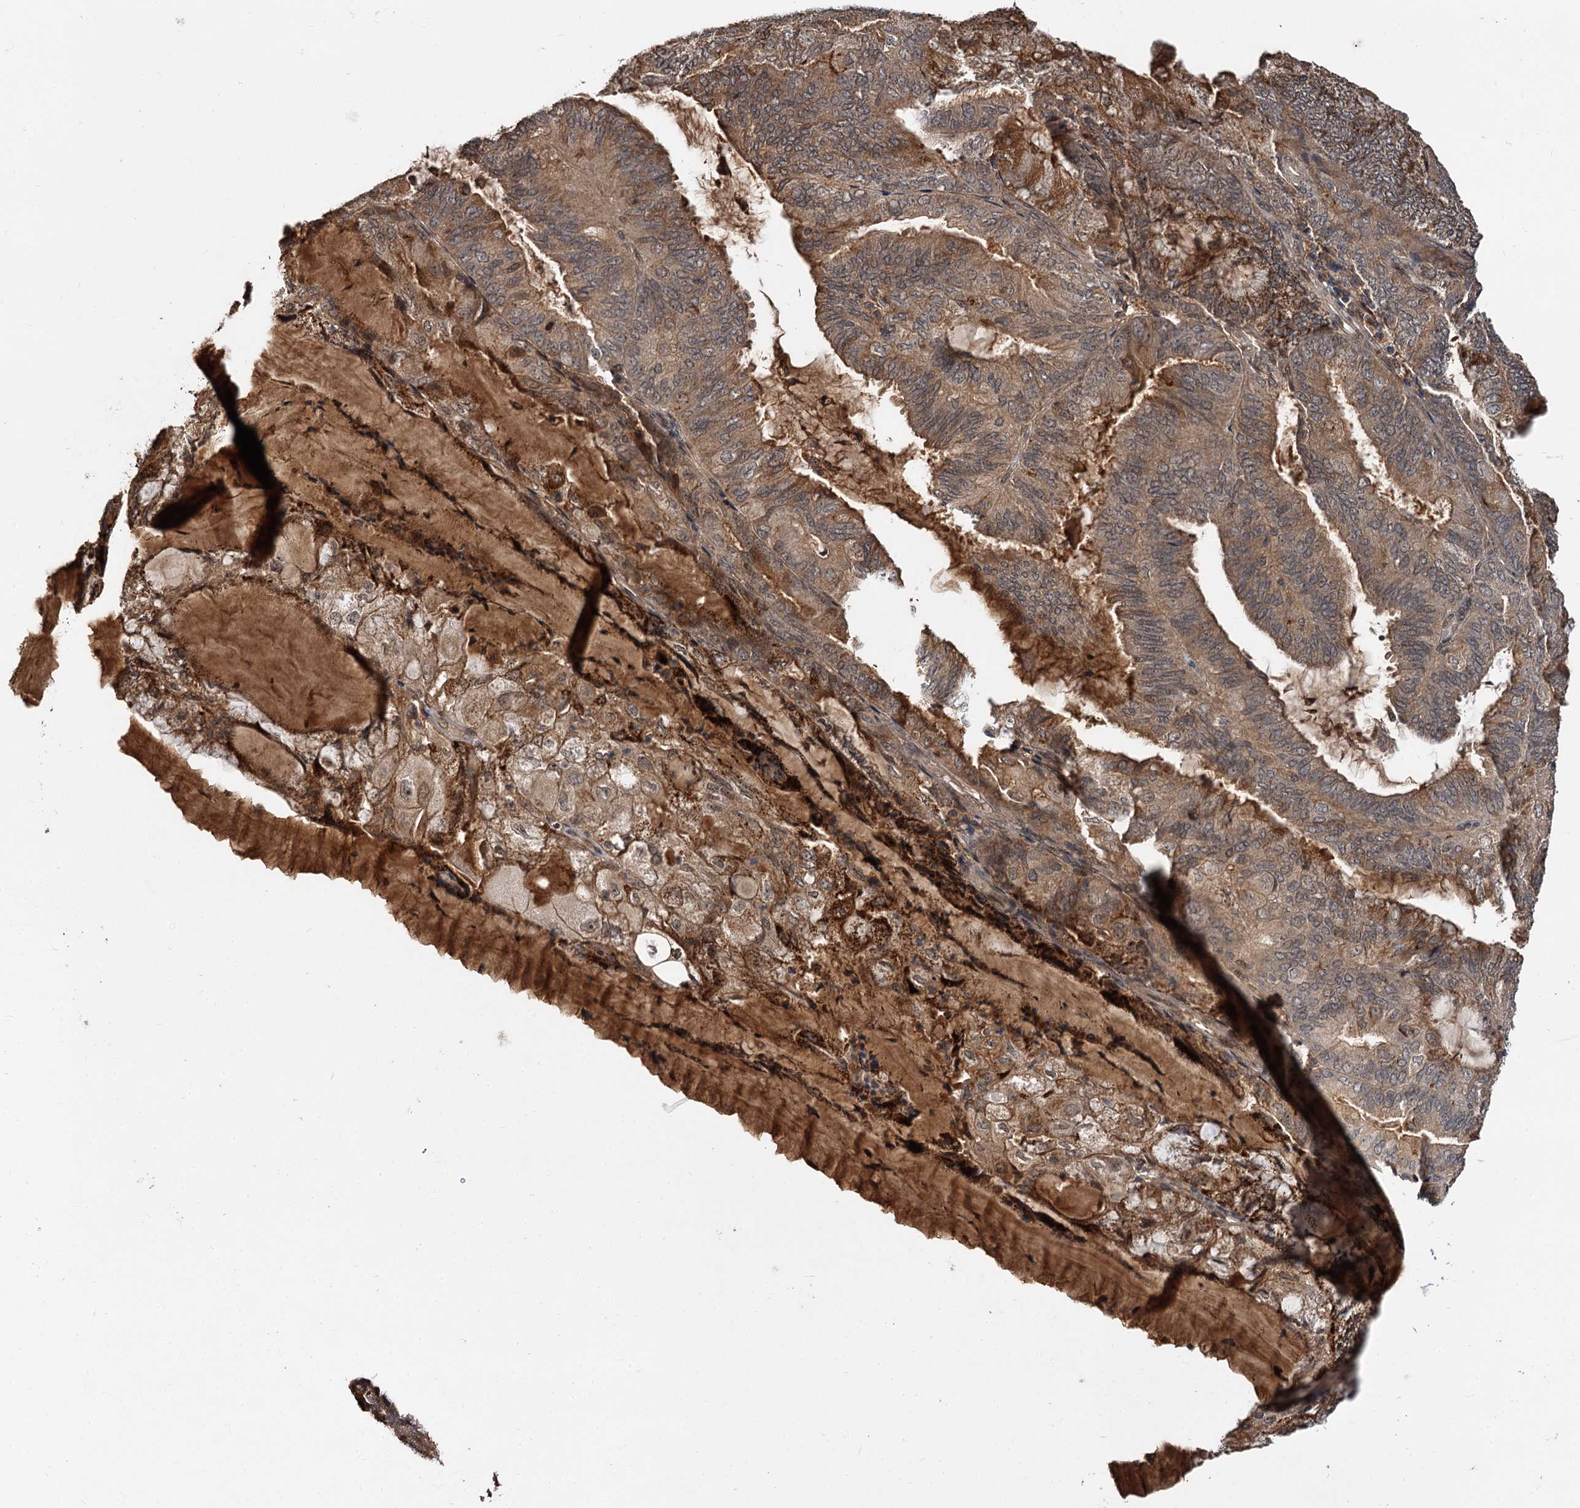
{"staining": {"intensity": "weak", "quantity": ">75%", "location": "cytoplasmic/membranous"}, "tissue": "endometrial cancer", "cell_type": "Tumor cells", "image_type": "cancer", "snomed": [{"axis": "morphology", "description": "Adenocarcinoma, NOS"}, {"axis": "topography", "description": "Endometrium"}], "caption": "High-power microscopy captured an immunohistochemistry micrograph of endometrial cancer, revealing weak cytoplasmic/membranous positivity in approximately >75% of tumor cells.", "gene": "MBD6", "patient": {"sex": "female", "age": 81}}